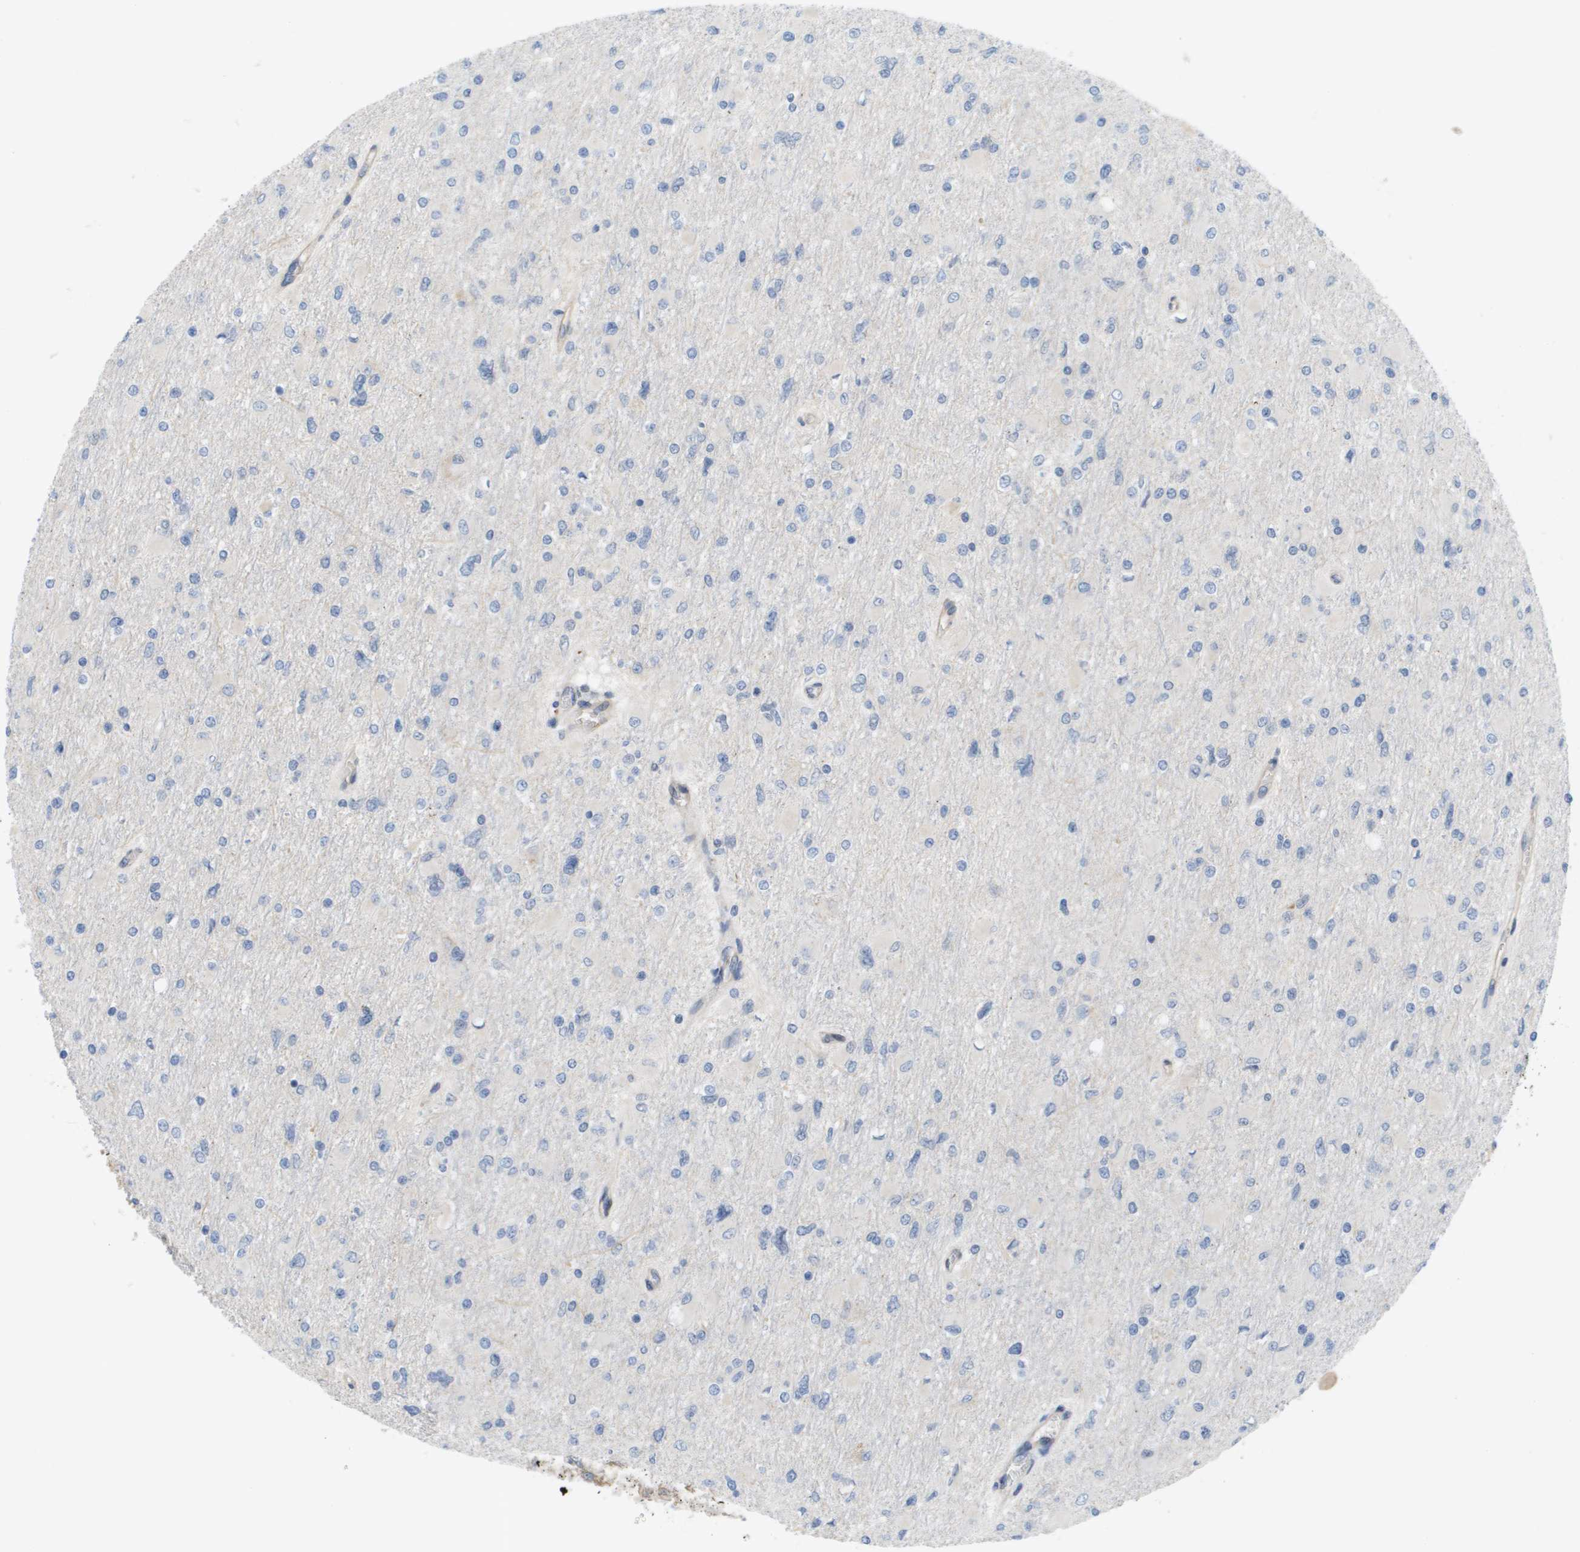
{"staining": {"intensity": "negative", "quantity": "none", "location": "none"}, "tissue": "glioma", "cell_type": "Tumor cells", "image_type": "cancer", "snomed": [{"axis": "morphology", "description": "Glioma, malignant, High grade"}, {"axis": "topography", "description": "Cerebral cortex"}], "caption": "High magnification brightfield microscopy of glioma stained with DAB (brown) and counterstained with hematoxylin (blue): tumor cells show no significant expression.", "gene": "MTARC2", "patient": {"sex": "female", "age": 36}}